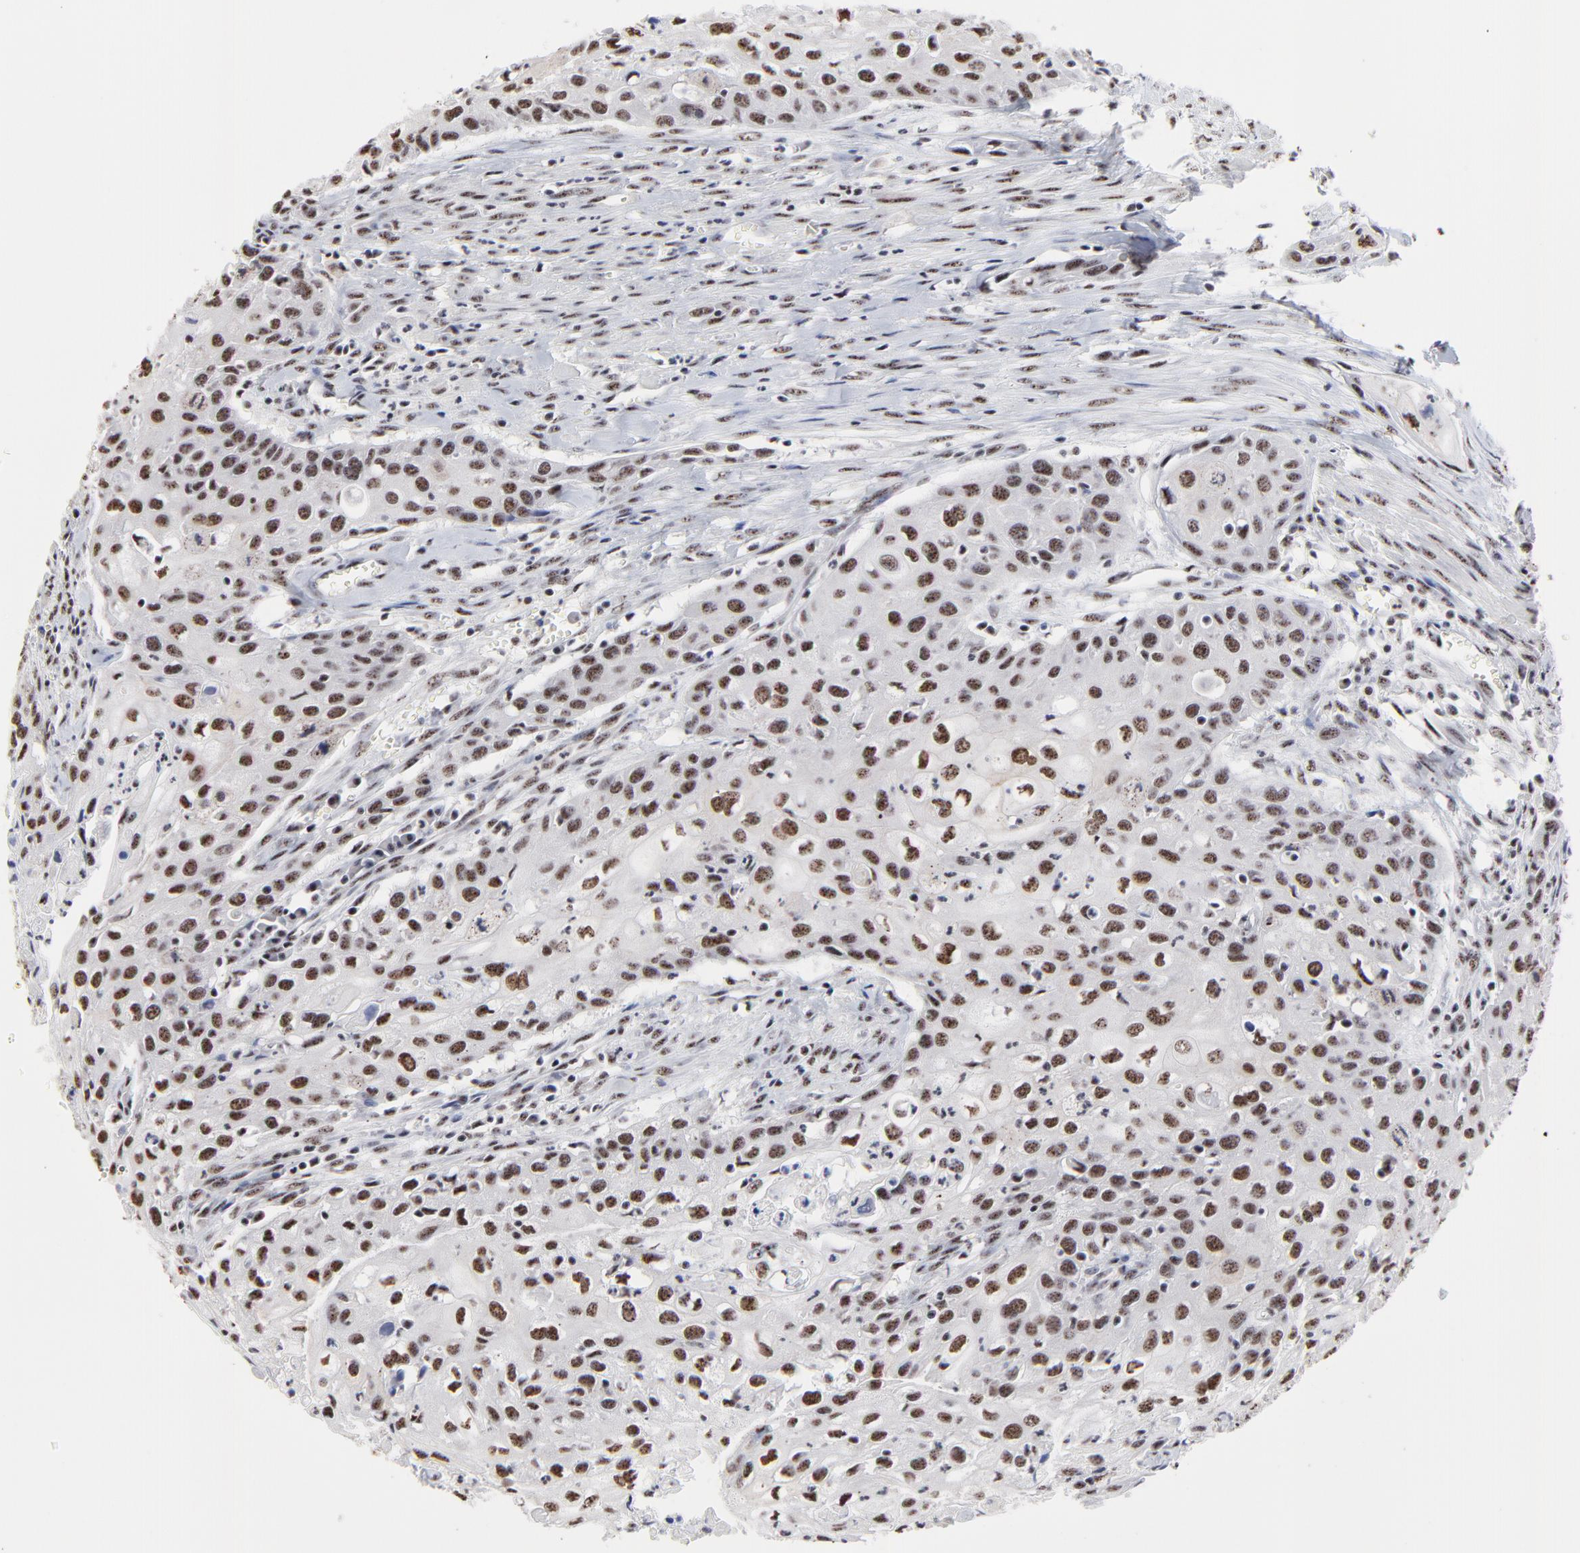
{"staining": {"intensity": "moderate", "quantity": ">75%", "location": "nuclear"}, "tissue": "urothelial cancer", "cell_type": "Tumor cells", "image_type": "cancer", "snomed": [{"axis": "morphology", "description": "Urothelial carcinoma, High grade"}, {"axis": "topography", "description": "Urinary bladder"}], "caption": "Immunohistochemical staining of human urothelial cancer demonstrates medium levels of moderate nuclear expression in about >75% of tumor cells. (Stains: DAB (3,3'-diaminobenzidine) in brown, nuclei in blue, Microscopy: brightfield microscopy at high magnification).", "gene": "MBD4", "patient": {"sex": "male", "age": 54}}